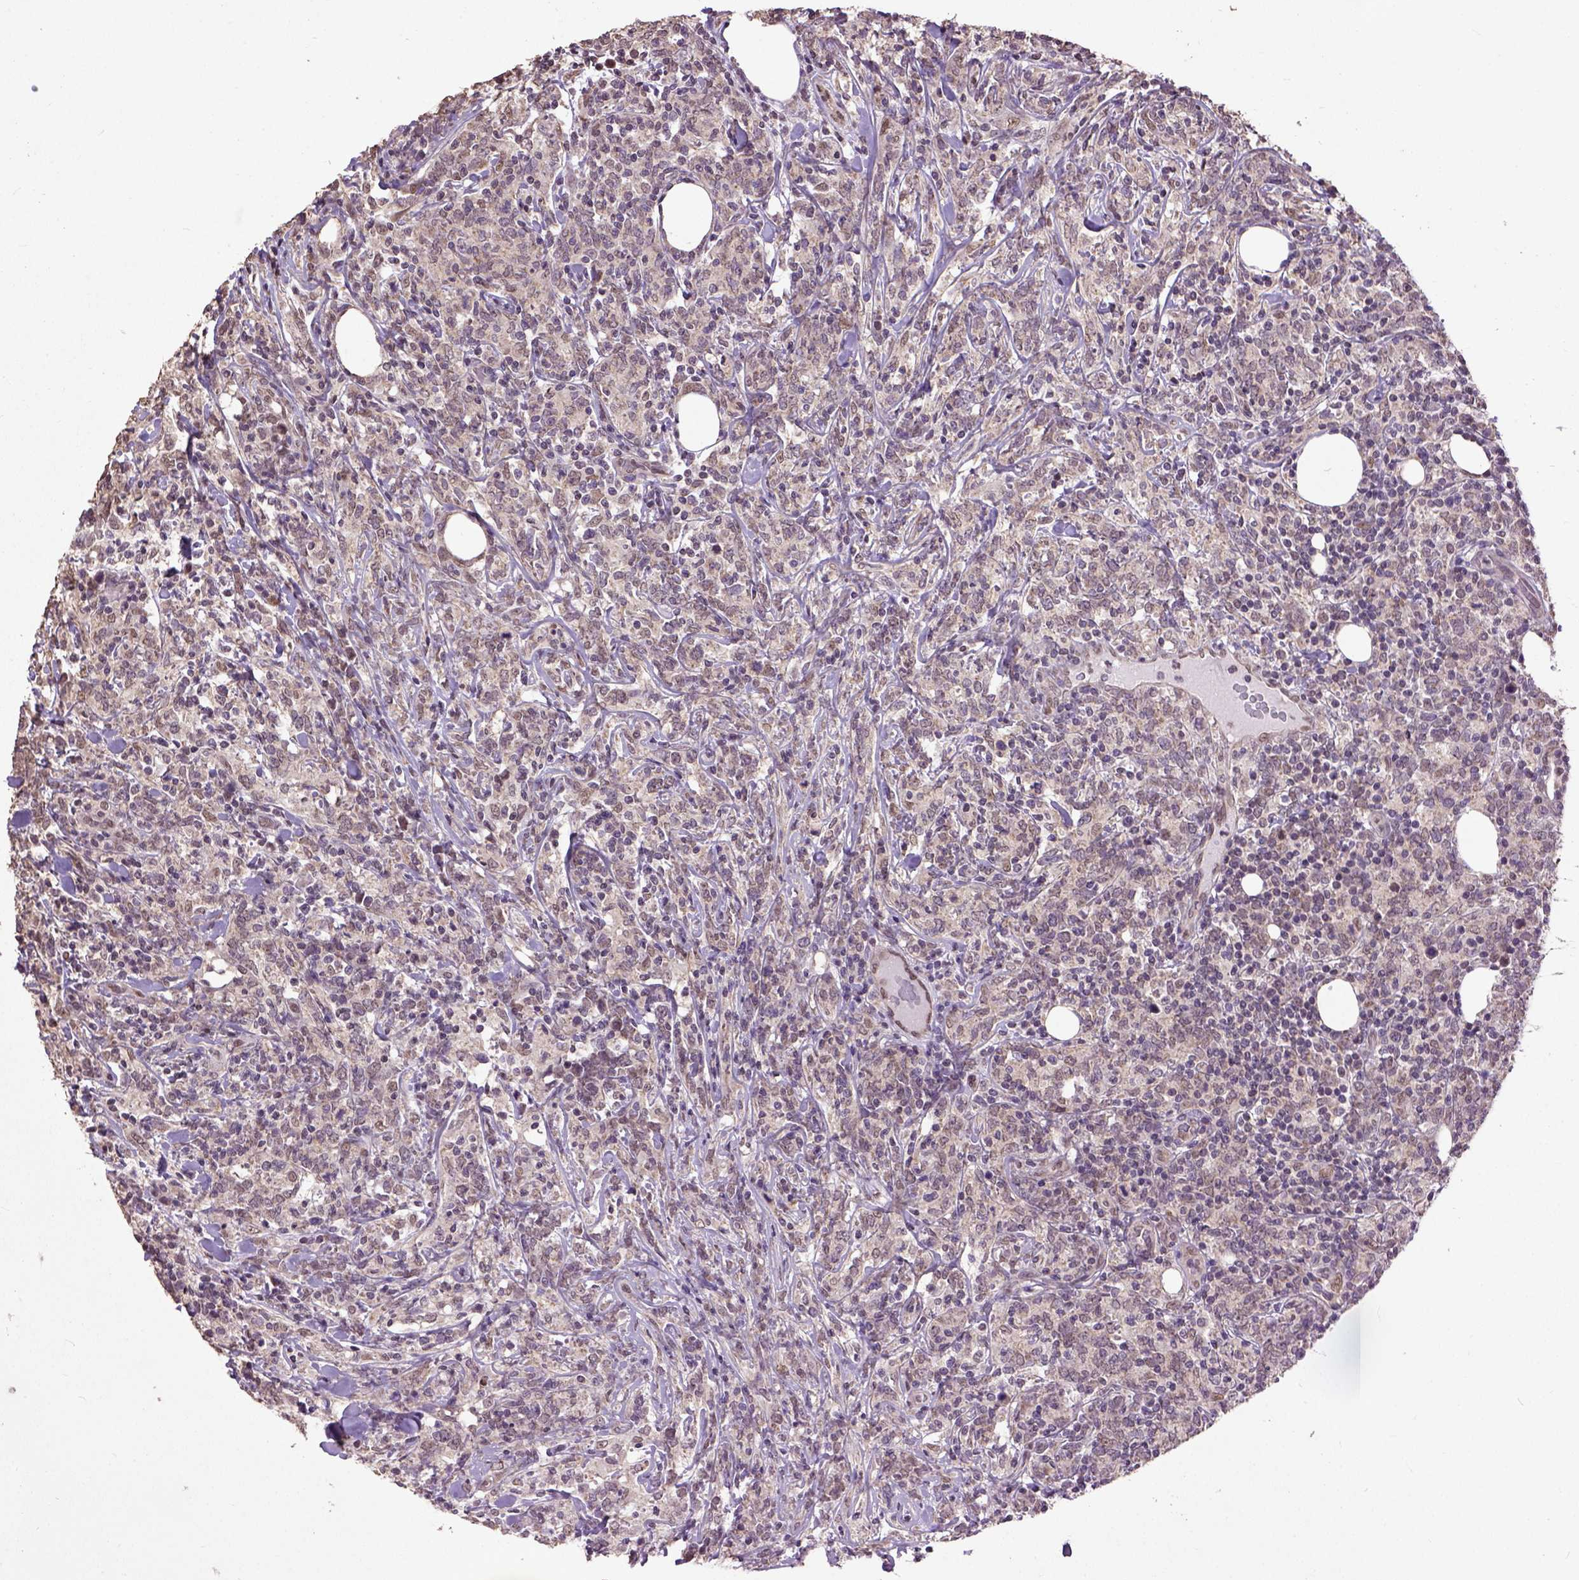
{"staining": {"intensity": "weak", "quantity": ">75%", "location": "cytoplasmic/membranous"}, "tissue": "lymphoma", "cell_type": "Tumor cells", "image_type": "cancer", "snomed": [{"axis": "morphology", "description": "Malignant lymphoma, non-Hodgkin's type, High grade"}, {"axis": "topography", "description": "Lymph node"}], "caption": "Approximately >75% of tumor cells in human high-grade malignant lymphoma, non-Hodgkin's type display weak cytoplasmic/membranous protein staining as visualized by brown immunohistochemical staining.", "gene": "UBA3", "patient": {"sex": "female", "age": 84}}